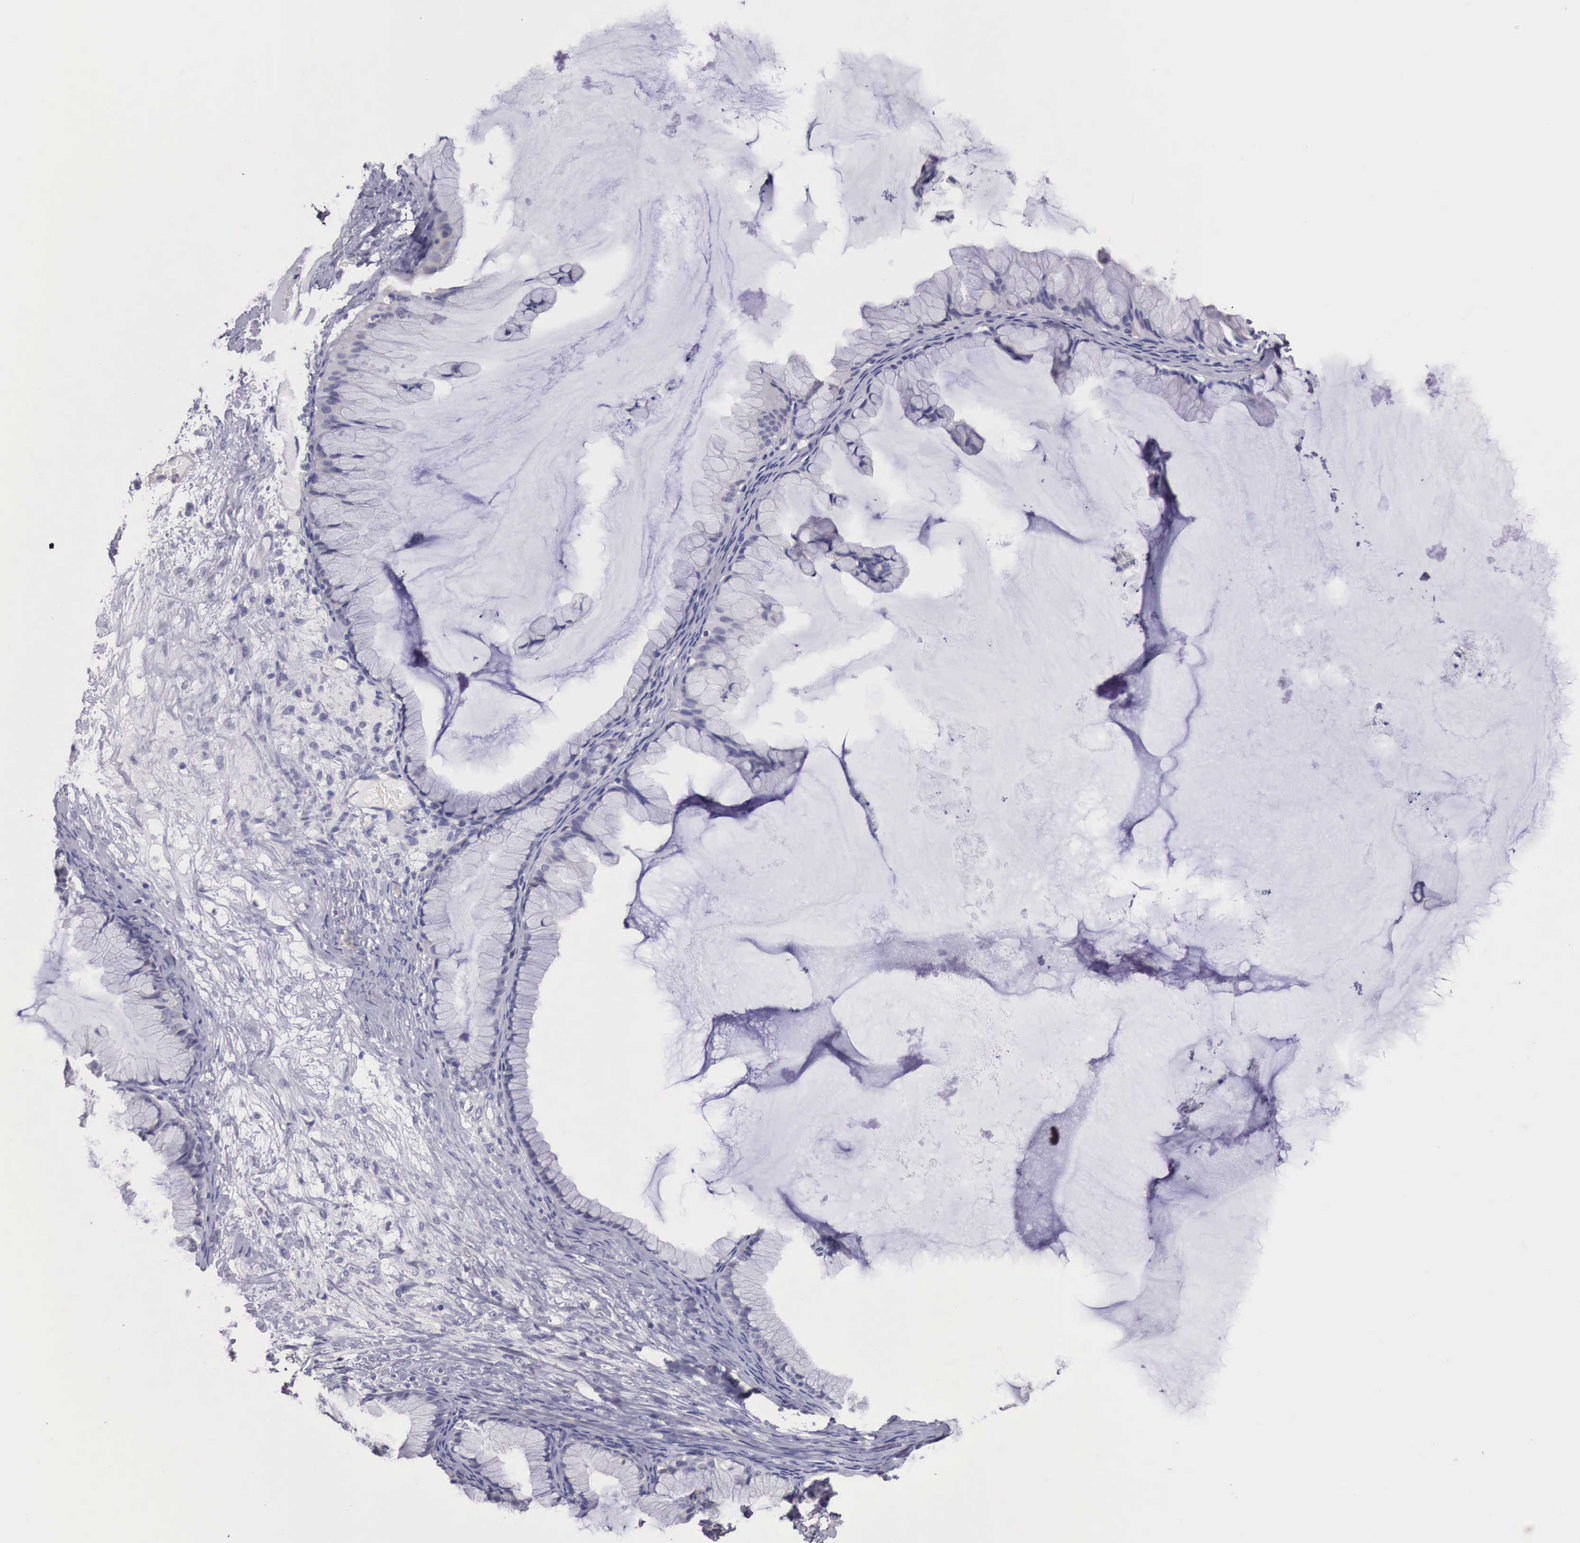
{"staining": {"intensity": "negative", "quantity": "none", "location": "none"}, "tissue": "ovarian cancer", "cell_type": "Tumor cells", "image_type": "cancer", "snomed": [{"axis": "morphology", "description": "Cystadenocarcinoma, mucinous, NOS"}, {"axis": "topography", "description": "Ovary"}], "caption": "Tumor cells are negative for brown protein staining in ovarian cancer.", "gene": "ENOX2", "patient": {"sex": "female", "age": 41}}